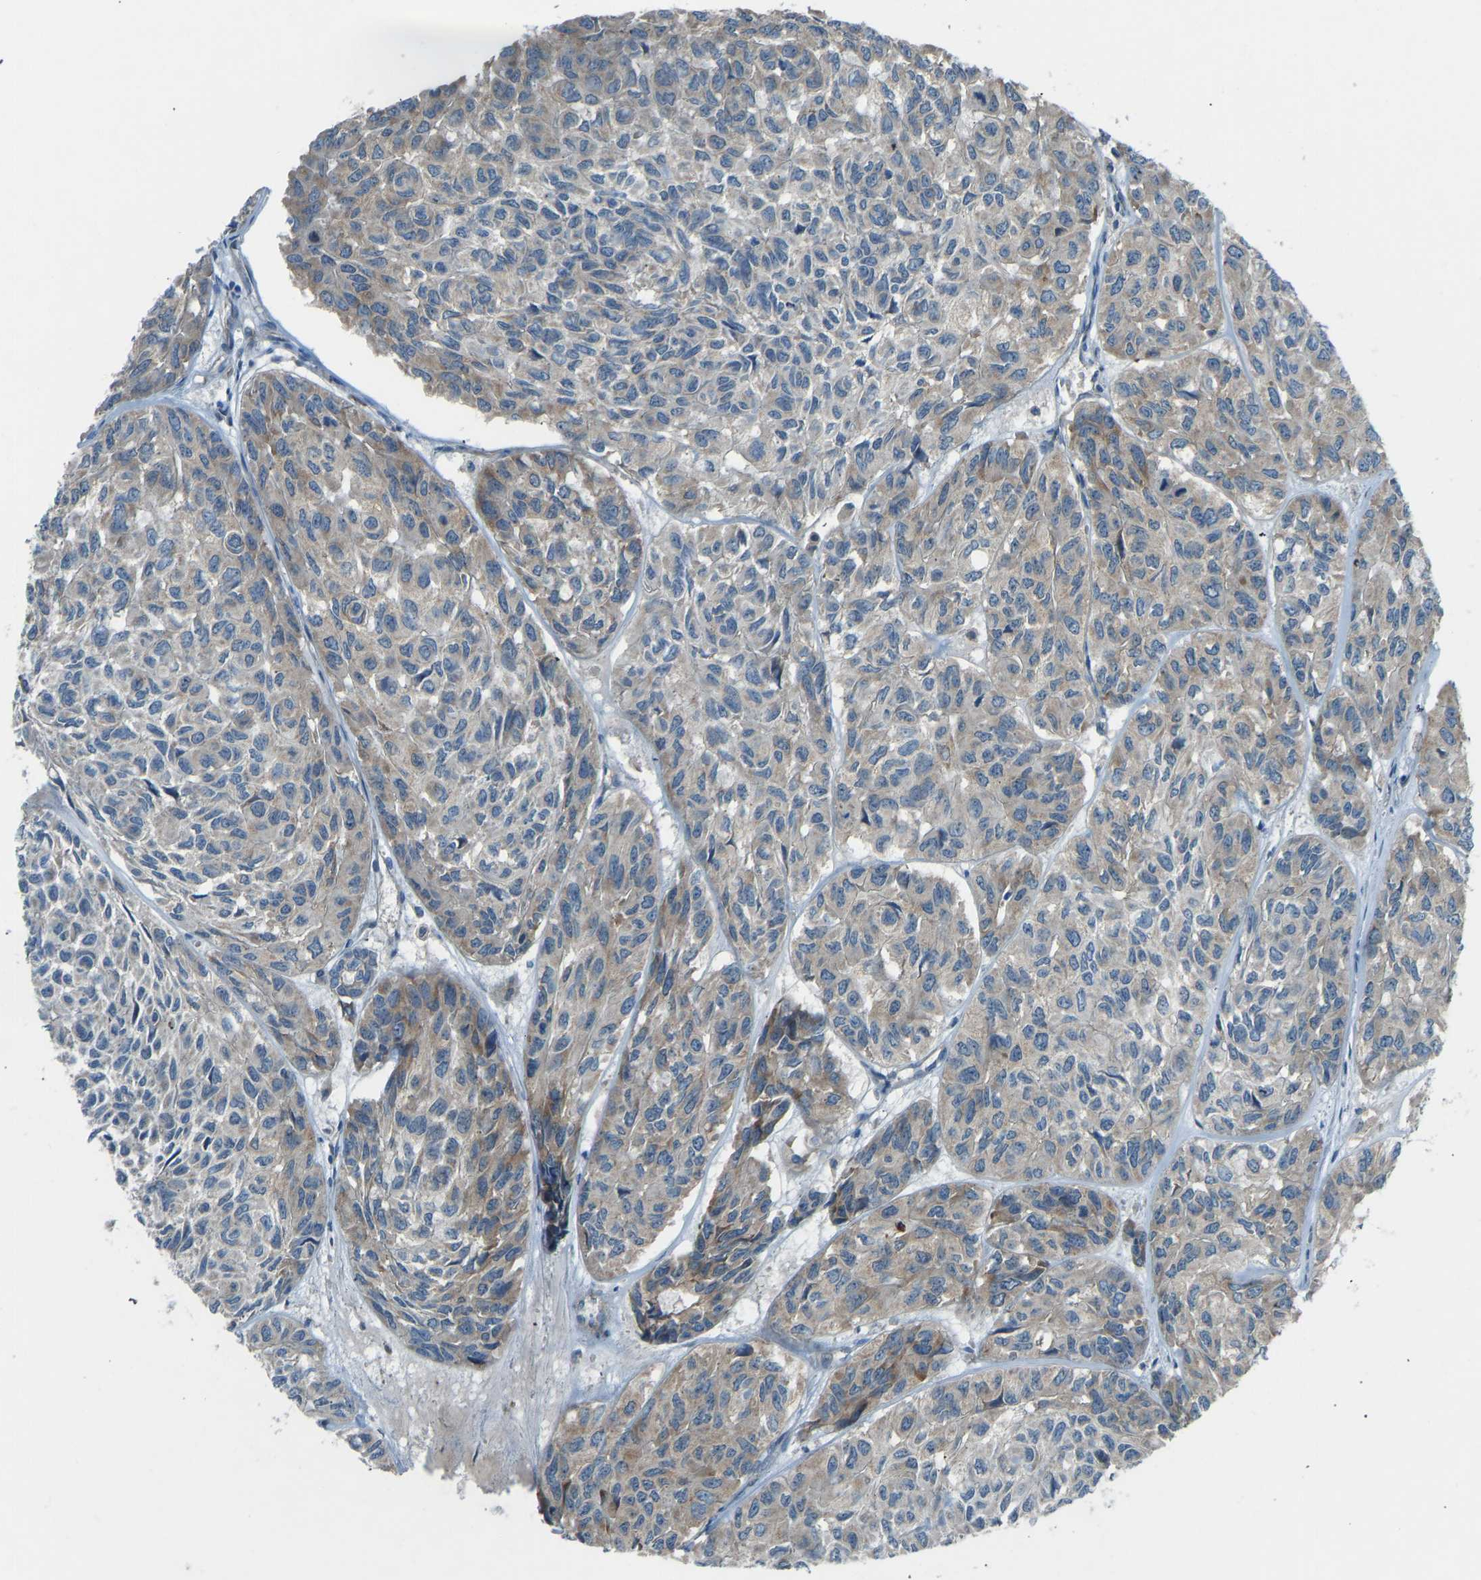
{"staining": {"intensity": "moderate", "quantity": ">75%", "location": "cytoplasmic/membranous"}, "tissue": "head and neck cancer", "cell_type": "Tumor cells", "image_type": "cancer", "snomed": [{"axis": "morphology", "description": "Adenocarcinoma, NOS"}, {"axis": "topography", "description": "Salivary gland, NOS"}, {"axis": "topography", "description": "Head-Neck"}], "caption": "Head and neck cancer (adenocarcinoma) stained with a brown dye demonstrates moderate cytoplasmic/membranous positive expression in approximately >75% of tumor cells.", "gene": "STAU2", "patient": {"sex": "female", "age": 76}}